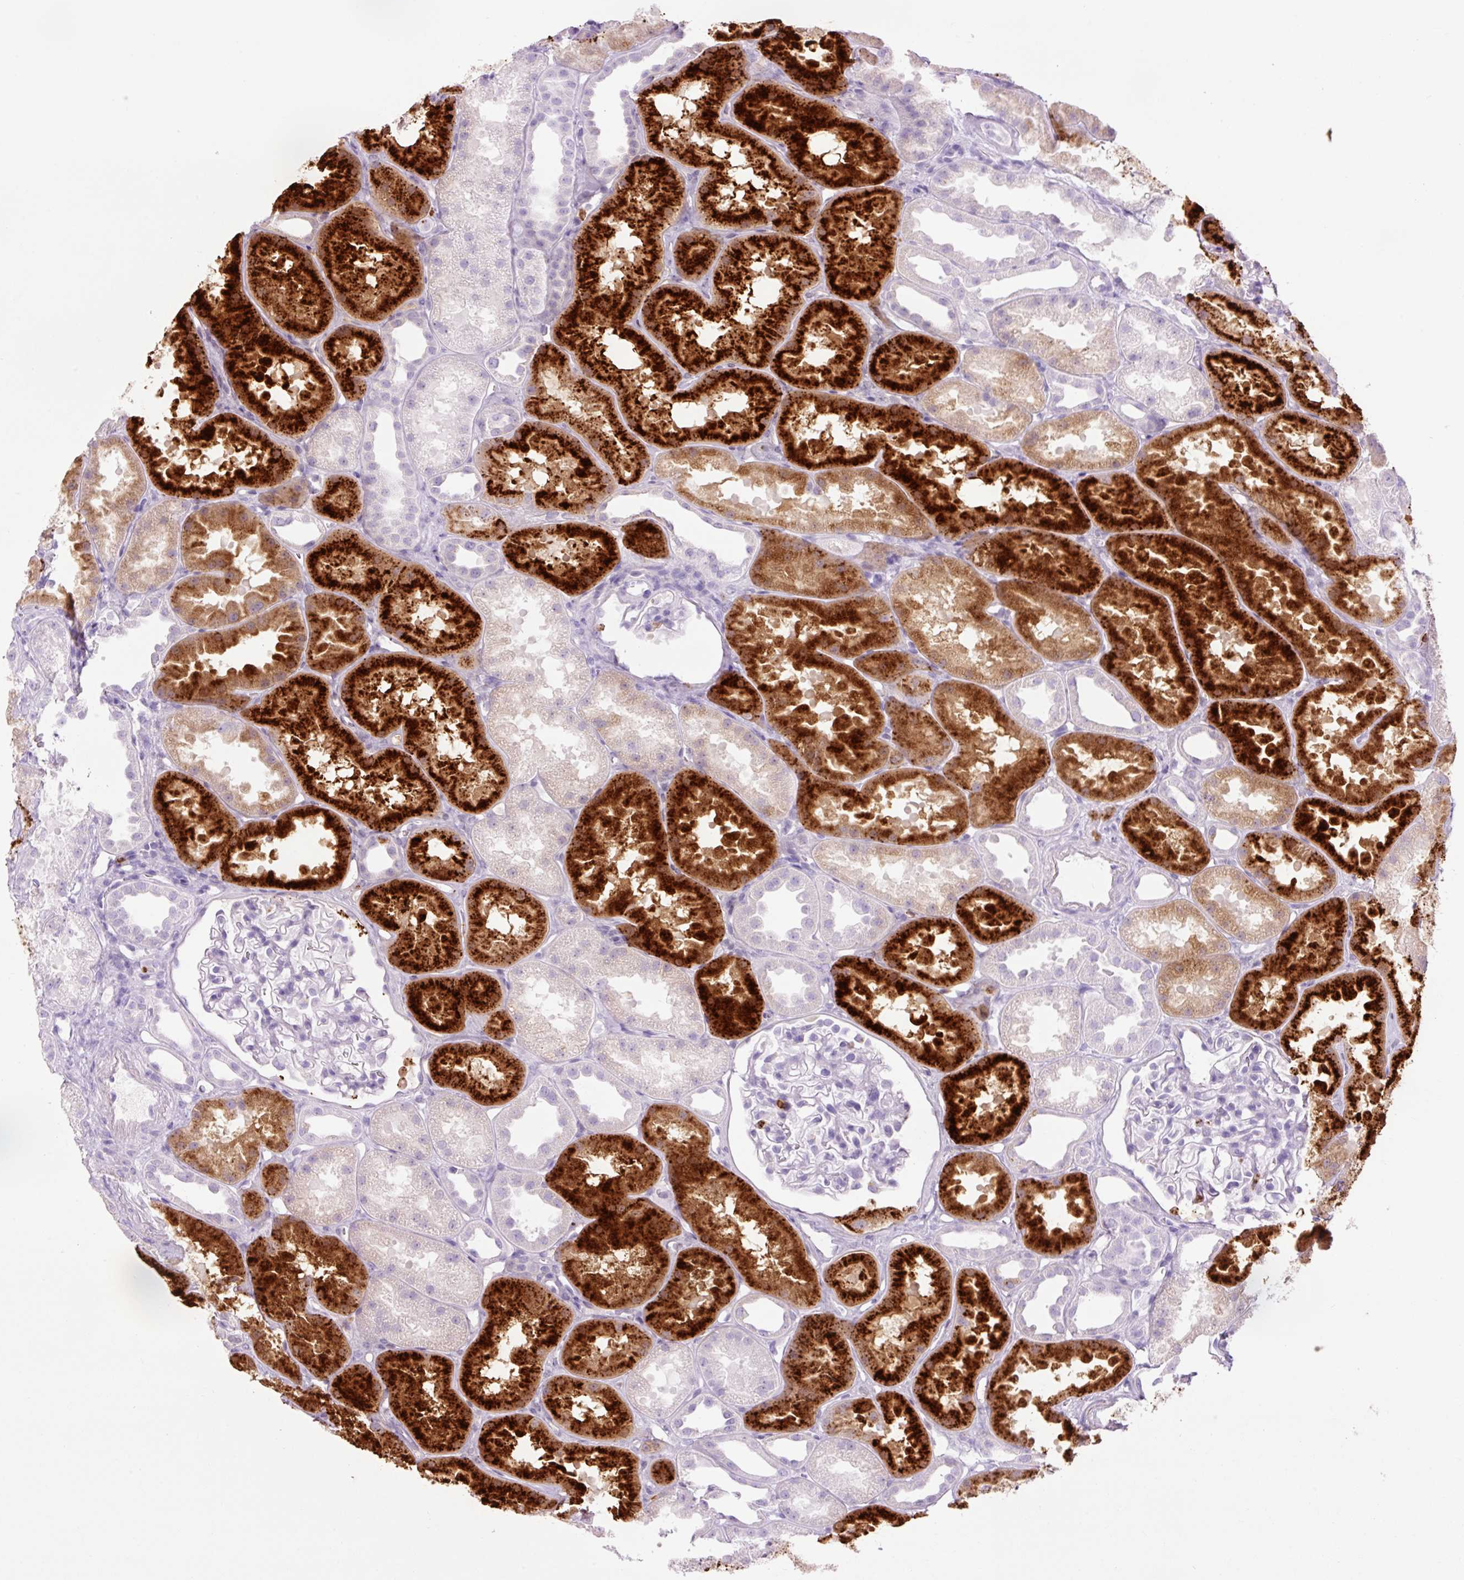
{"staining": {"intensity": "negative", "quantity": "none", "location": "none"}, "tissue": "kidney", "cell_type": "Cells in glomeruli", "image_type": "normal", "snomed": [{"axis": "morphology", "description": "Normal tissue, NOS"}, {"axis": "topography", "description": "Kidney"}], "caption": "Histopathology image shows no protein expression in cells in glomeruli of benign kidney.", "gene": "LYZ", "patient": {"sex": "male", "age": 61}}